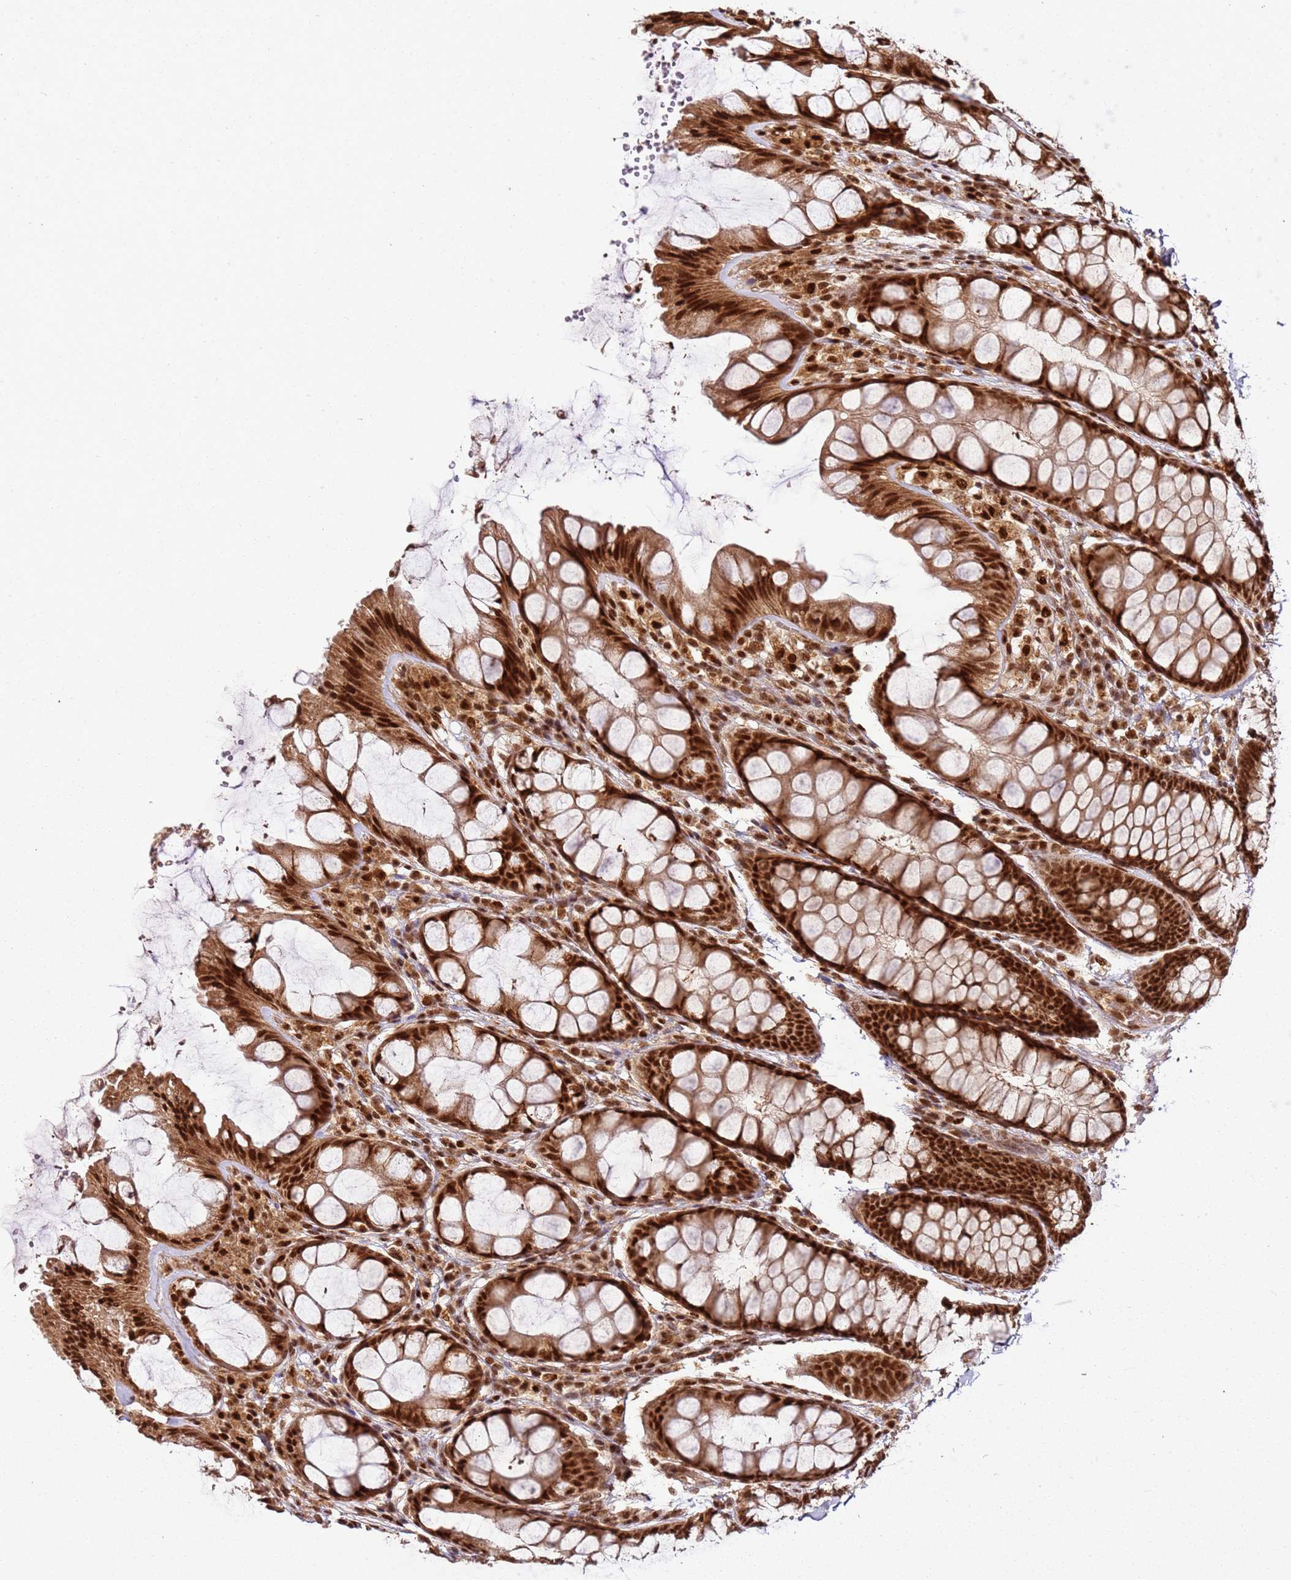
{"staining": {"intensity": "strong", "quantity": ">75%", "location": "nuclear"}, "tissue": "colon", "cell_type": "Endothelial cells", "image_type": "normal", "snomed": [{"axis": "morphology", "description": "Normal tissue, NOS"}, {"axis": "topography", "description": "Colon"}], "caption": "Colon stained with DAB (3,3'-diaminobenzidine) immunohistochemistry exhibits high levels of strong nuclear expression in about >75% of endothelial cells.", "gene": "XRN2", "patient": {"sex": "male", "age": 47}}